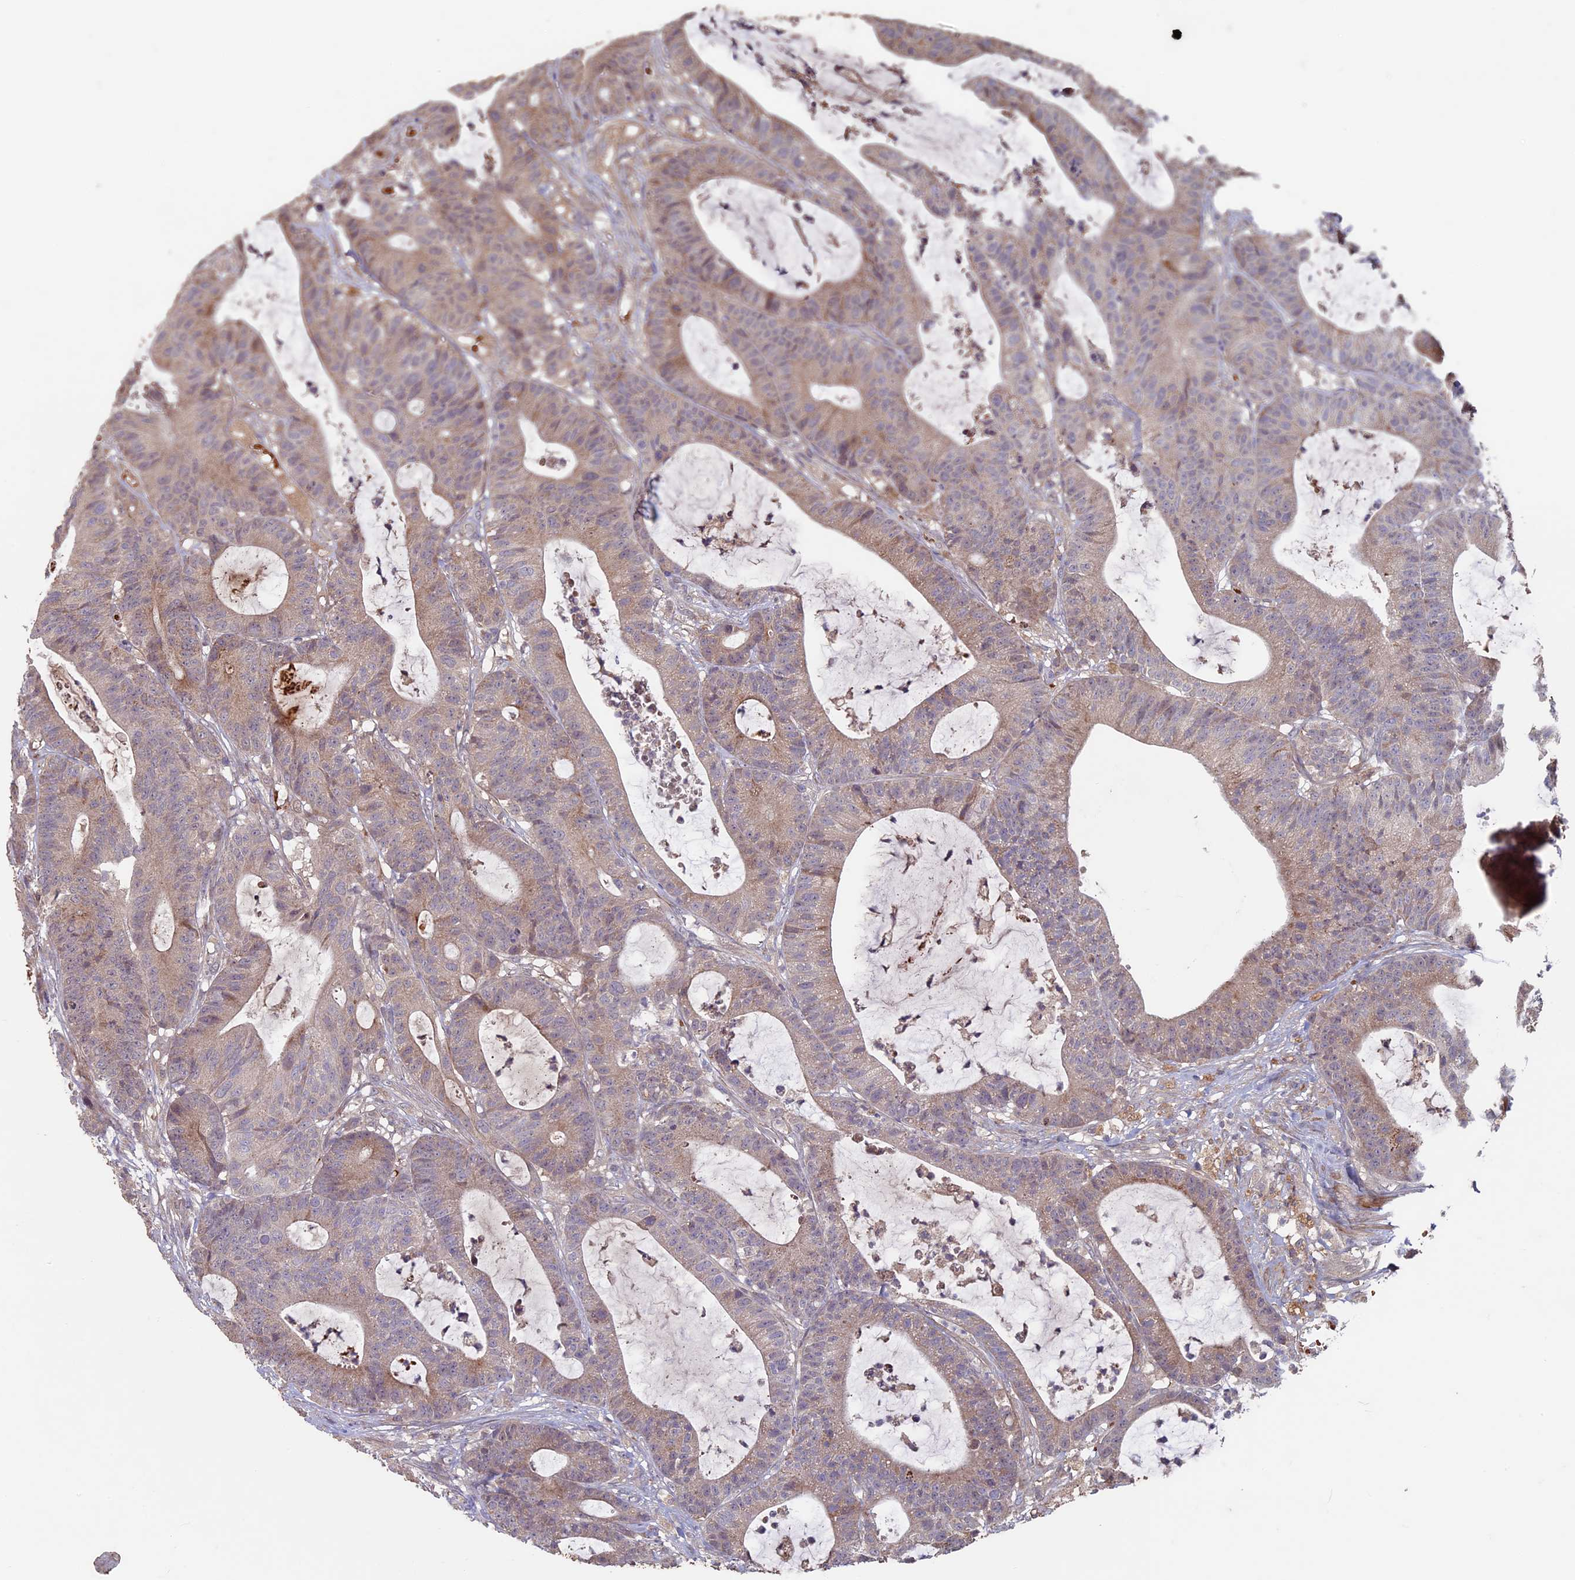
{"staining": {"intensity": "weak", "quantity": "25%-75%", "location": "cytoplasmic/membranous"}, "tissue": "colorectal cancer", "cell_type": "Tumor cells", "image_type": "cancer", "snomed": [{"axis": "morphology", "description": "Adenocarcinoma, NOS"}, {"axis": "topography", "description": "Colon"}], "caption": "Immunohistochemistry staining of colorectal cancer, which displays low levels of weak cytoplasmic/membranous expression in about 25%-75% of tumor cells indicating weak cytoplasmic/membranous protein expression. The staining was performed using DAB (3,3'-diaminobenzidine) (brown) for protein detection and nuclei were counterstained in hematoxylin (blue).", "gene": "RCCD1", "patient": {"sex": "female", "age": 84}}